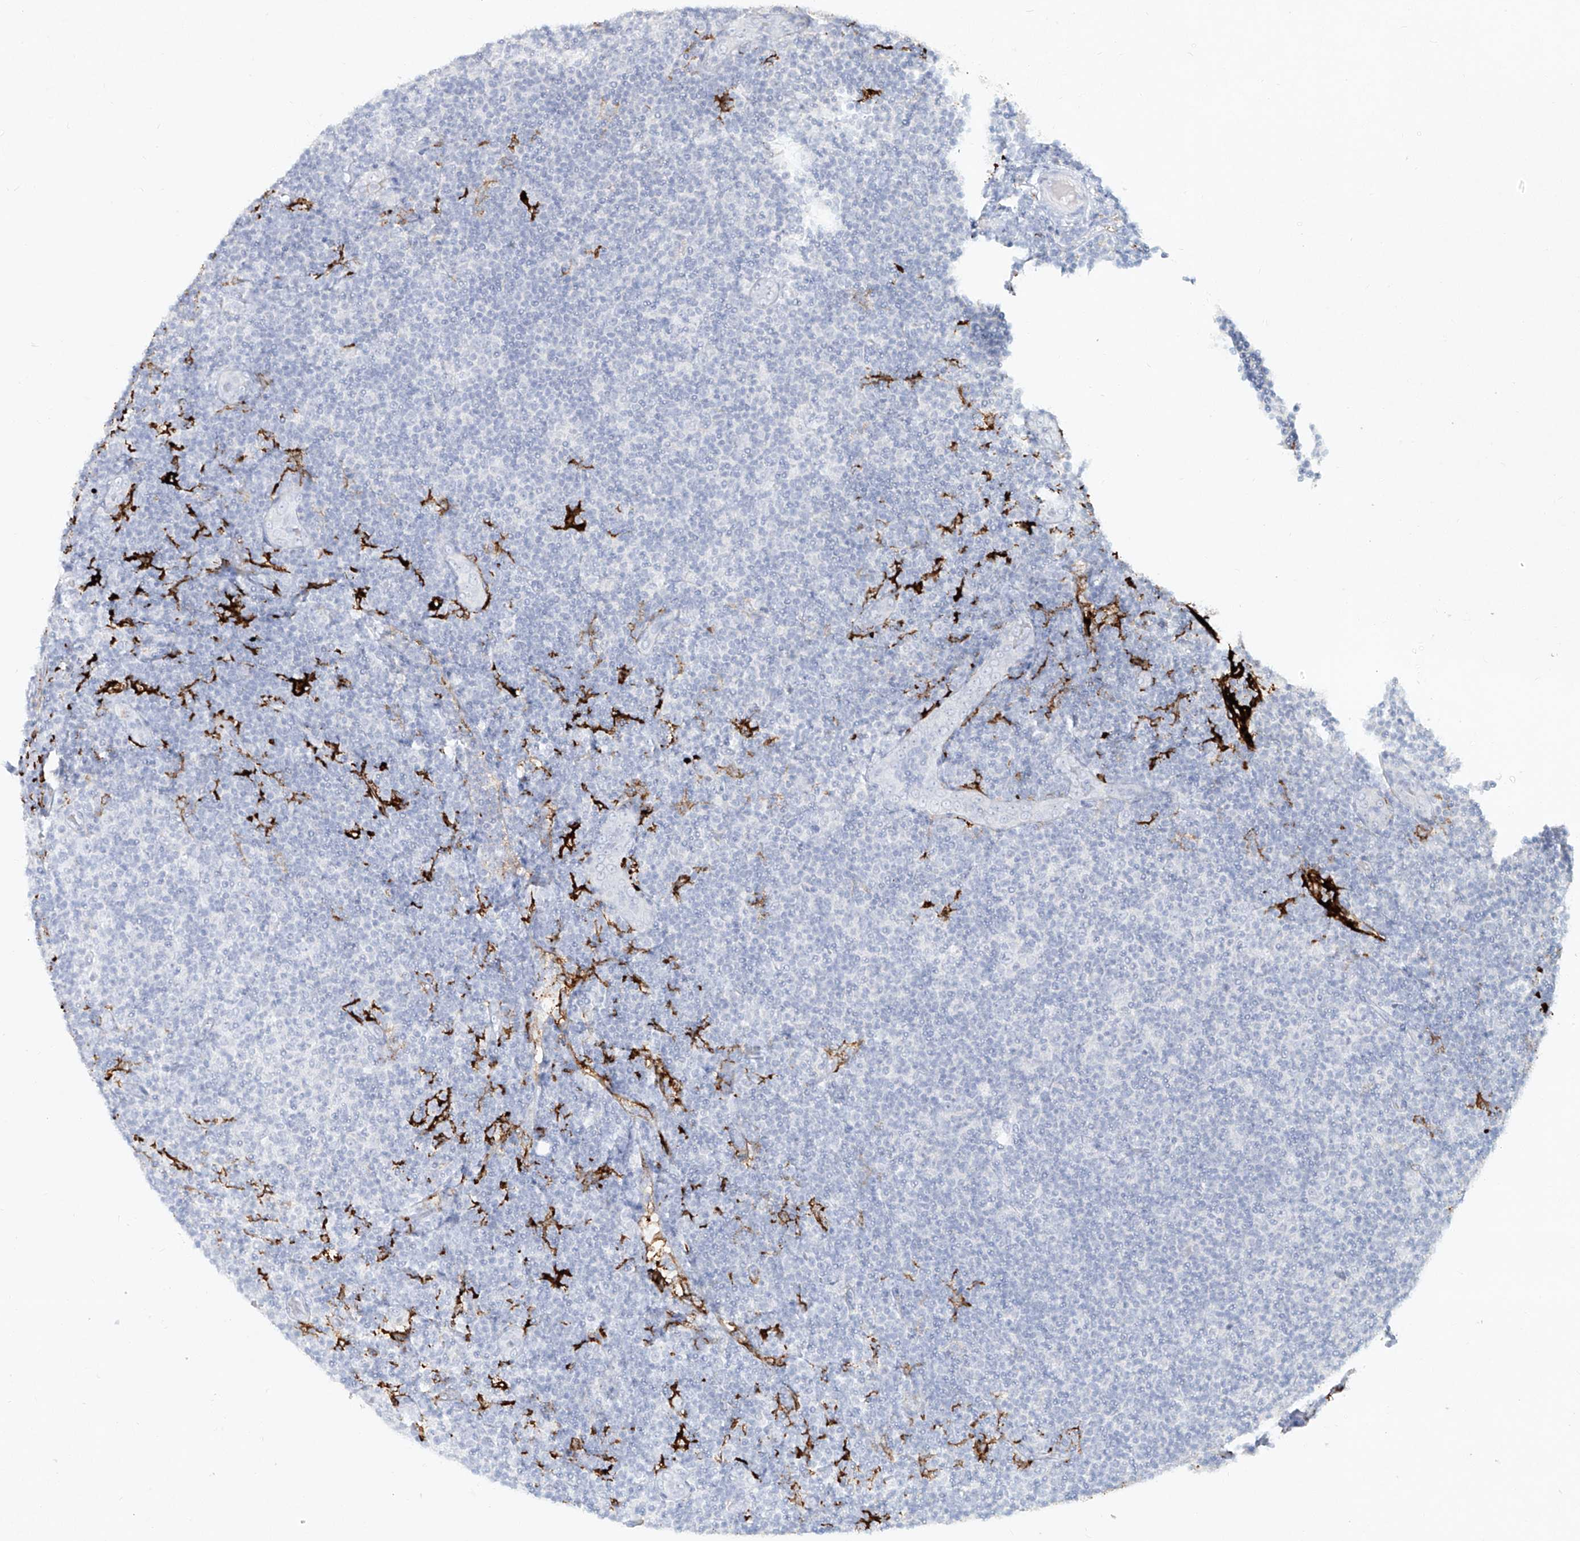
{"staining": {"intensity": "negative", "quantity": "none", "location": "none"}, "tissue": "lymphoma", "cell_type": "Tumor cells", "image_type": "cancer", "snomed": [{"axis": "morphology", "description": "Malignant lymphoma, non-Hodgkin's type, Low grade"}, {"axis": "topography", "description": "Lymph node"}], "caption": "Photomicrograph shows no significant protein staining in tumor cells of lymphoma. (Immunohistochemistry (ihc), brightfield microscopy, high magnification).", "gene": "CD209", "patient": {"sex": "male", "age": 83}}